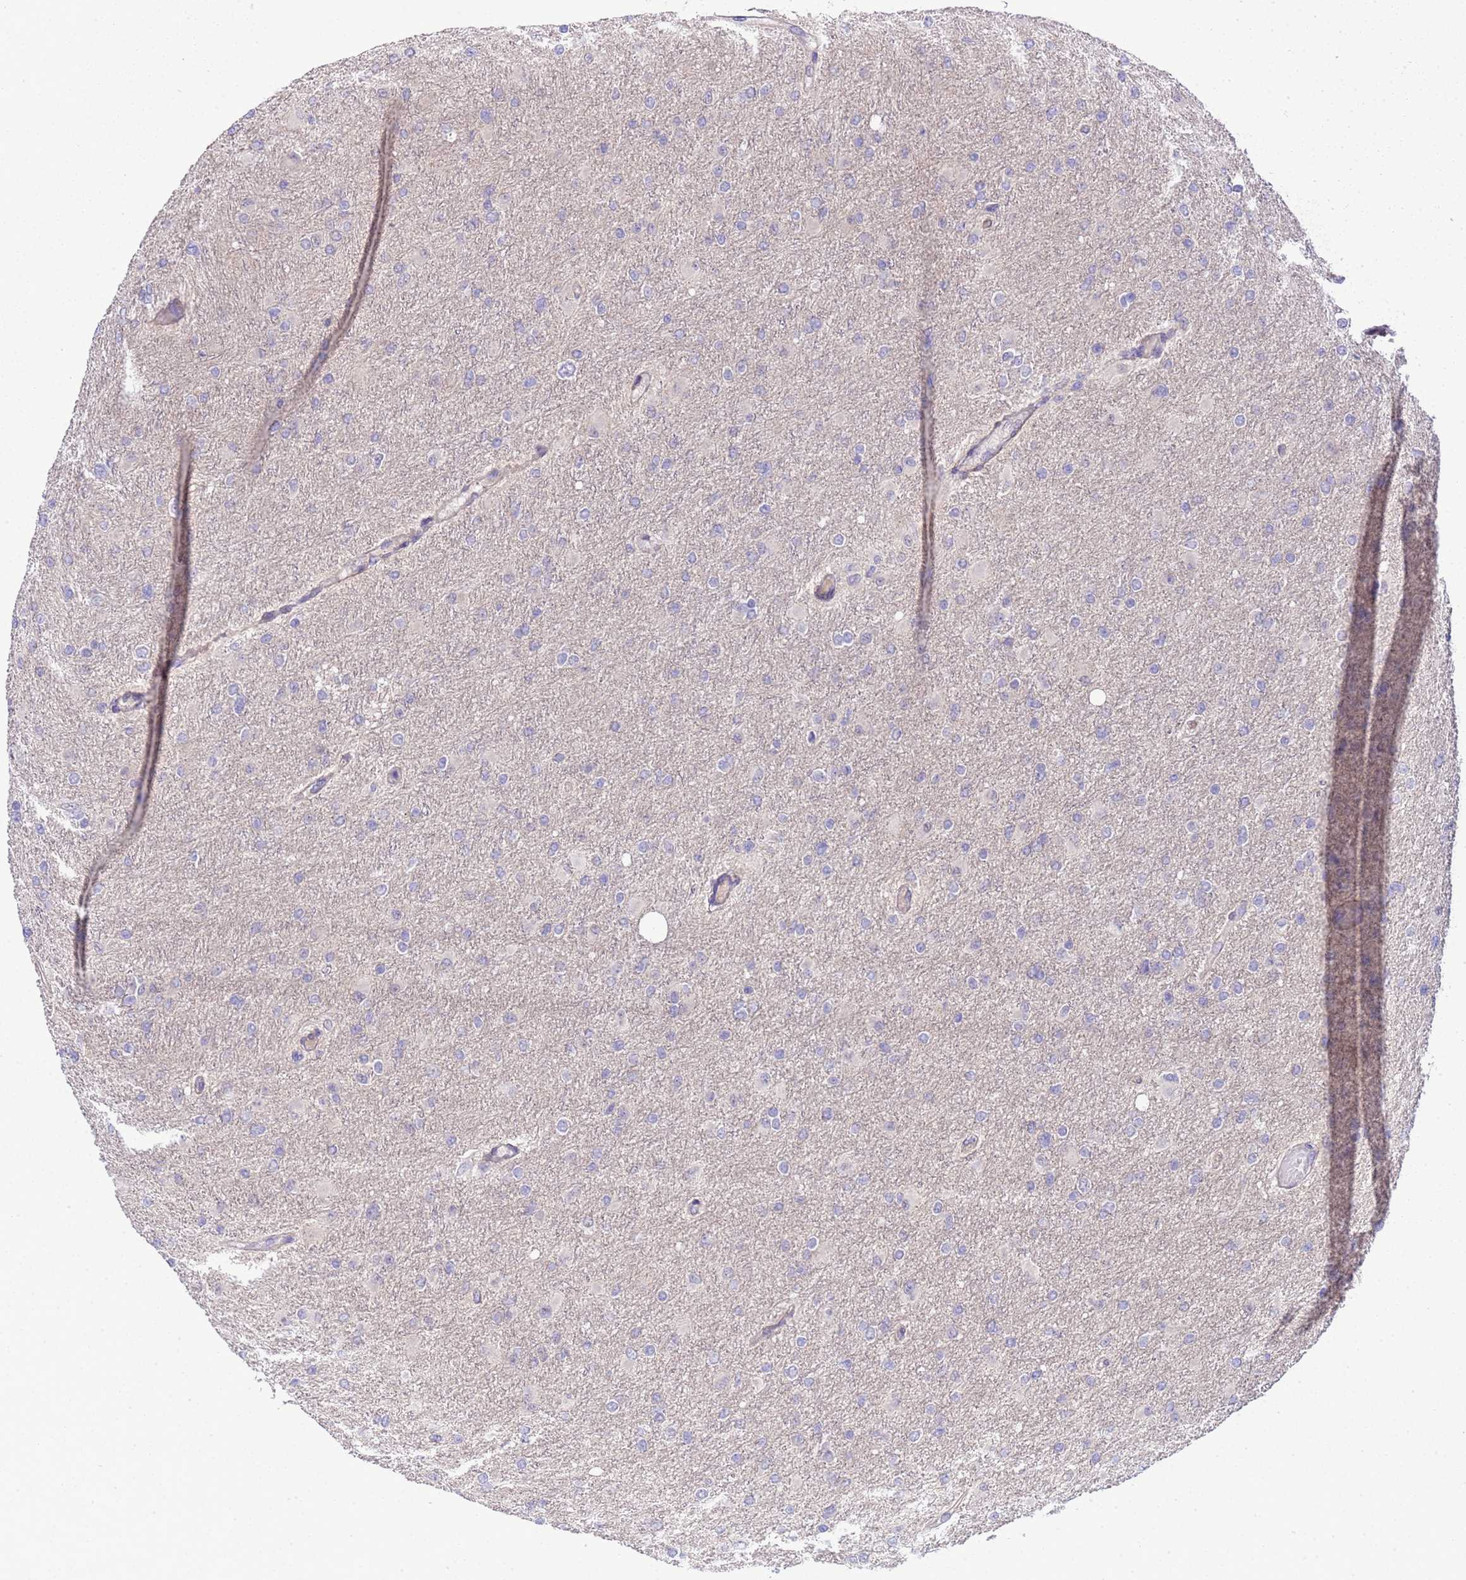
{"staining": {"intensity": "negative", "quantity": "none", "location": "none"}, "tissue": "glioma", "cell_type": "Tumor cells", "image_type": "cancer", "snomed": [{"axis": "morphology", "description": "Glioma, malignant, High grade"}, {"axis": "topography", "description": "Cerebral cortex"}], "caption": "Tumor cells show no significant protein positivity in malignant glioma (high-grade).", "gene": "TRMT10A", "patient": {"sex": "female", "age": 36}}